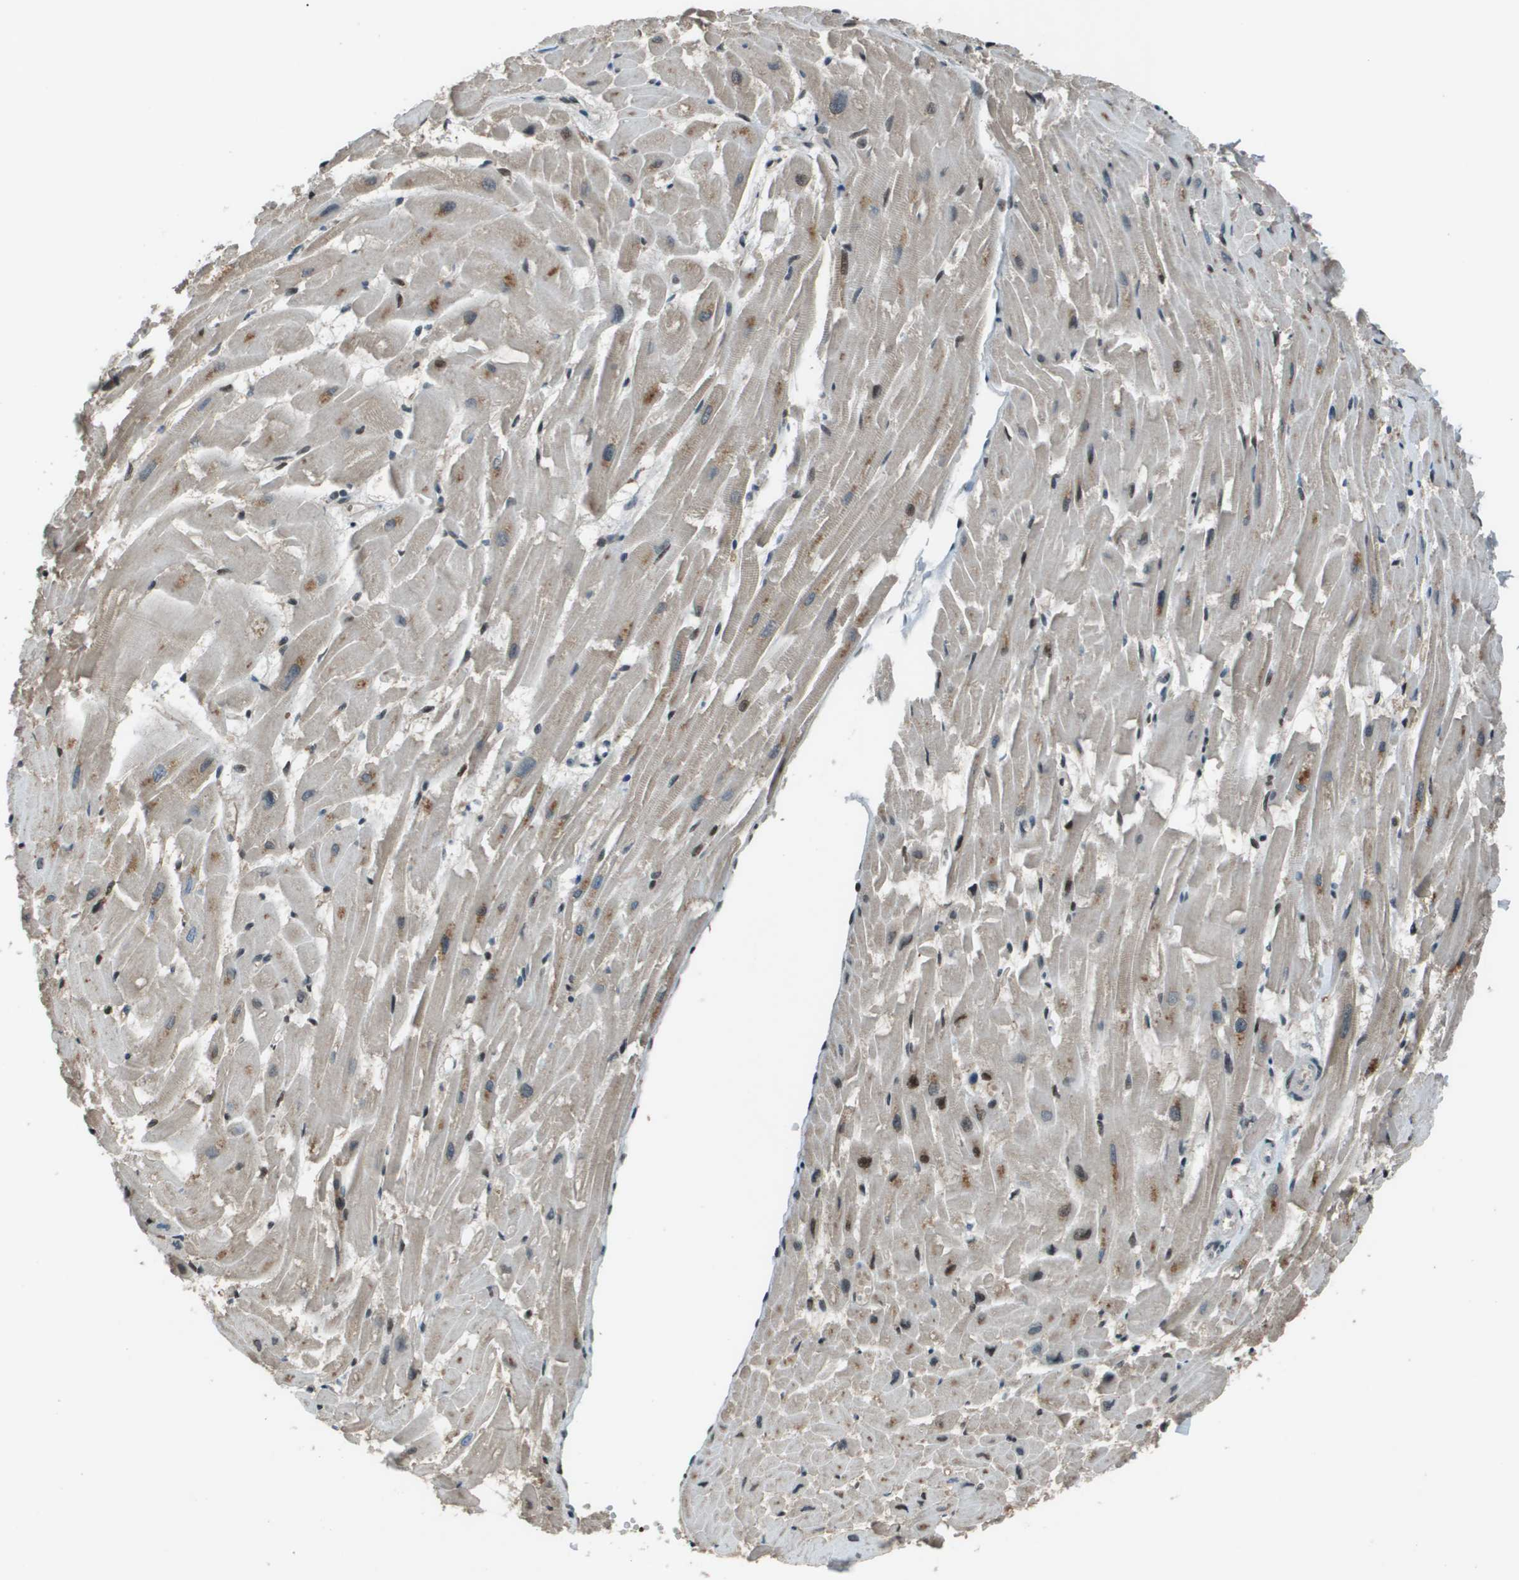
{"staining": {"intensity": "moderate", "quantity": "<25%", "location": "cytoplasmic/membranous,nuclear"}, "tissue": "heart muscle", "cell_type": "Cardiomyocytes", "image_type": "normal", "snomed": [{"axis": "morphology", "description": "Normal tissue, NOS"}, {"axis": "topography", "description": "Heart"}], "caption": "Heart muscle was stained to show a protein in brown. There is low levels of moderate cytoplasmic/membranous,nuclear expression in approximately <25% of cardiomyocytes. The protein of interest is stained brown, and the nuclei are stained in blue (DAB IHC with brightfield microscopy, high magnification).", "gene": "CXCL12", "patient": {"sex": "female", "age": 19}}